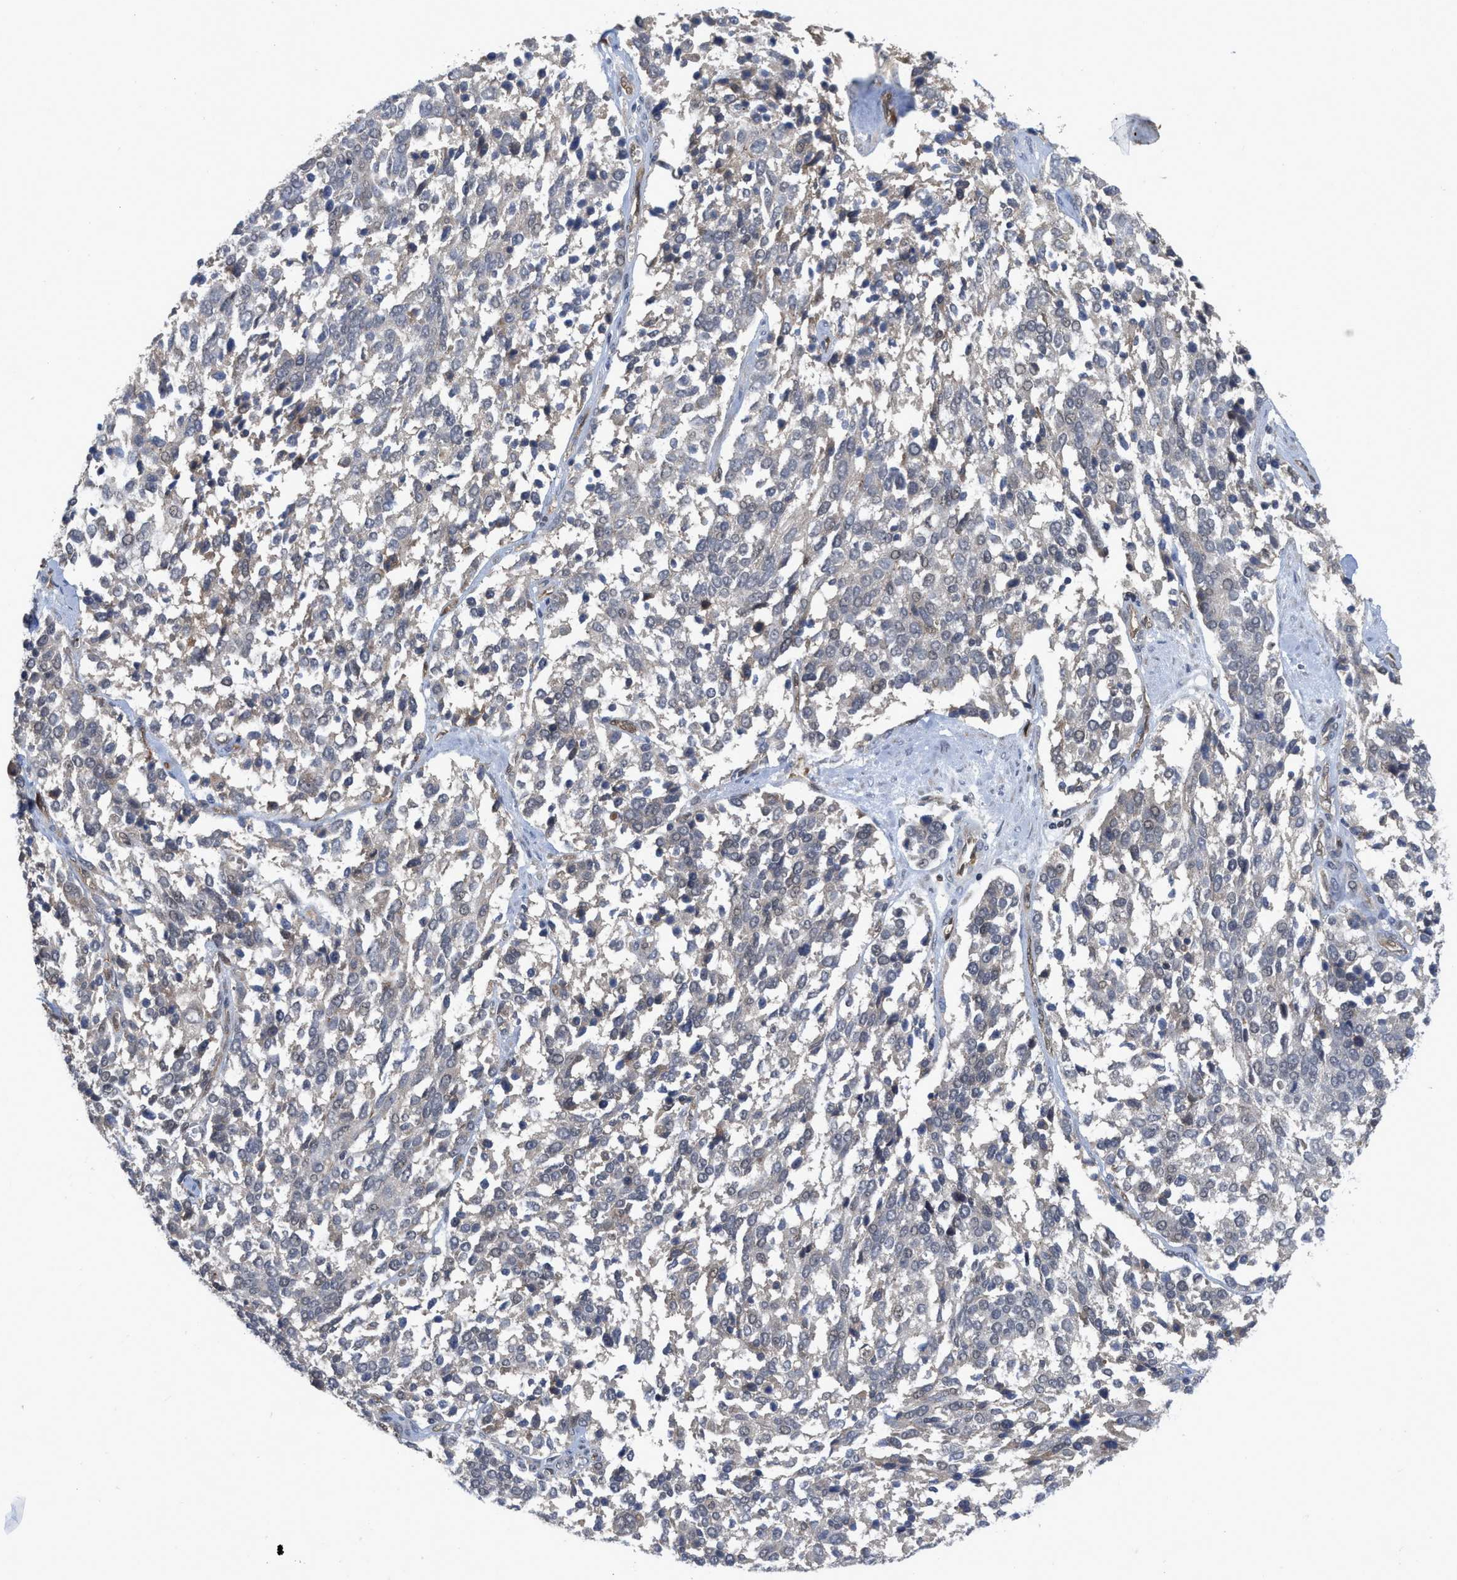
{"staining": {"intensity": "negative", "quantity": "none", "location": "none"}, "tissue": "ovarian cancer", "cell_type": "Tumor cells", "image_type": "cancer", "snomed": [{"axis": "morphology", "description": "Cystadenocarcinoma, serous, NOS"}, {"axis": "topography", "description": "Ovary"}], "caption": "High magnification brightfield microscopy of ovarian cancer stained with DAB (brown) and counterstained with hematoxylin (blue): tumor cells show no significant expression.", "gene": "LDAF1", "patient": {"sex": "female", "age": 44}}